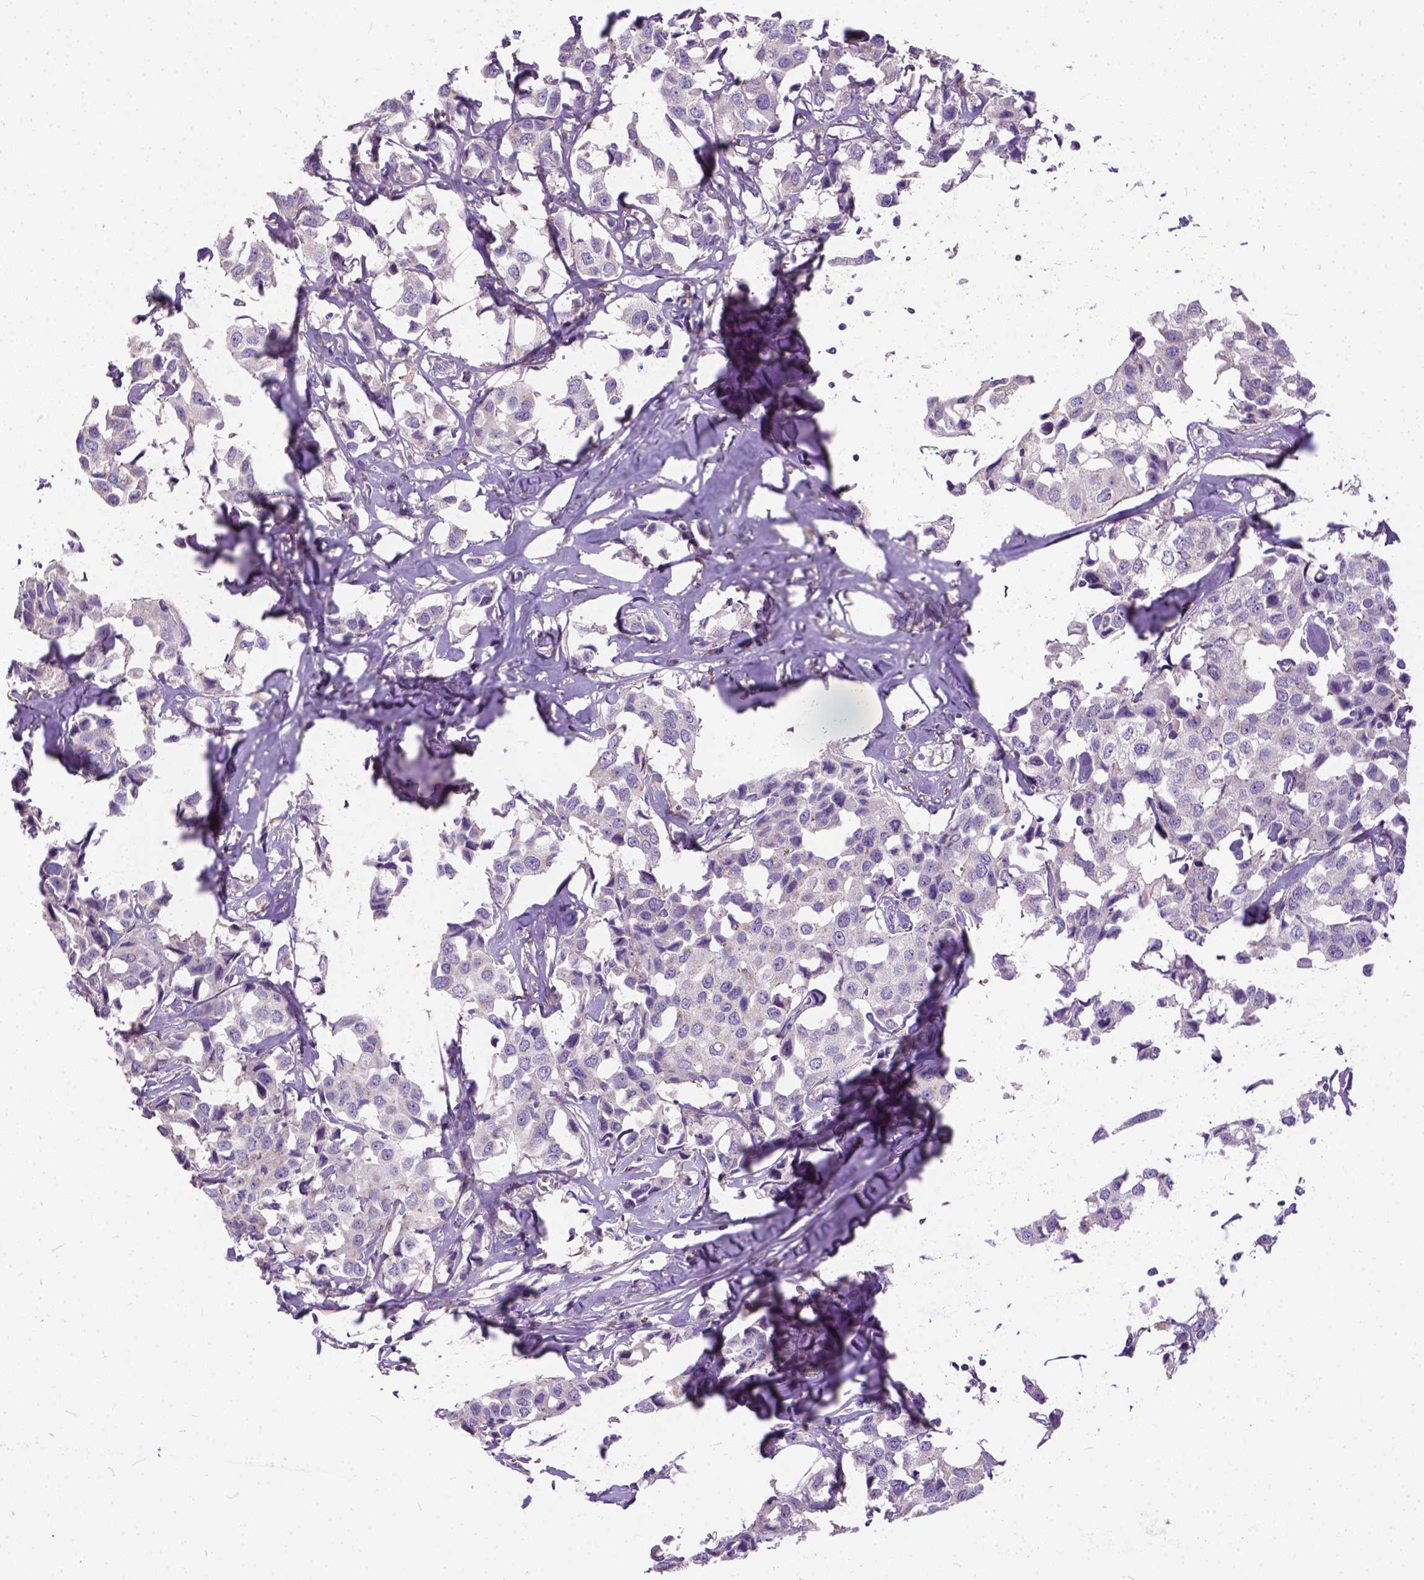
{"staining": {"intensity": "negative", "quantity": "none", "location": "none"}, "tissue": "breast cancer", "cell_type": "Tumor cells", "image_type": "cancer", "snomed": [{"axis": "morphology", "description": "Duct carcinoma"}, {"axis": "topography", "description": "Breast"}], "caption": "This is an IHC histopathology image of human breast cancer. There is no positivity in tumor cells.", "gene": "BANF2", "patient": {"sex": "female", "age": 80}}